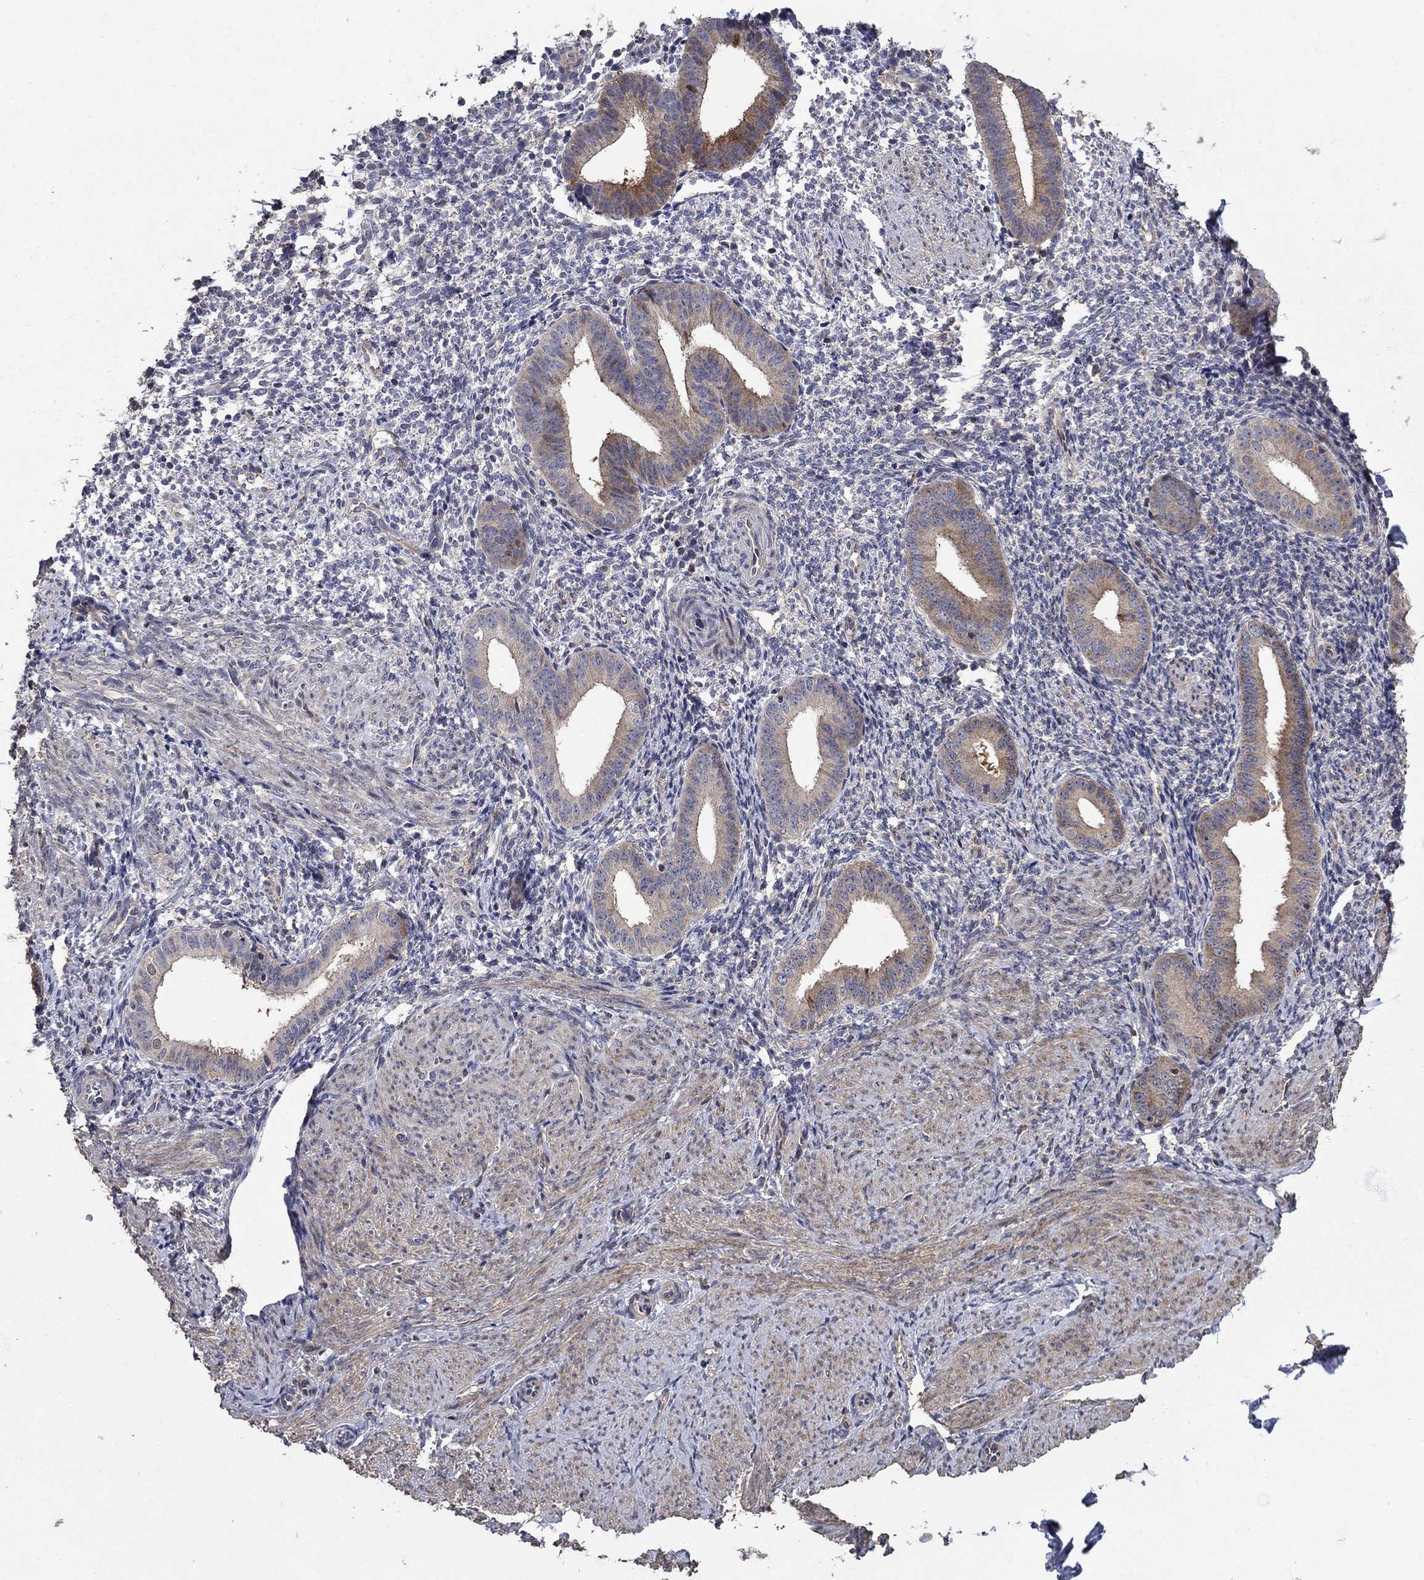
{"staining": {"intensity": "negative", "quantity": "none", "location": "none"}, "tissue": "endometrium", "cell_type": "Cells in endometrial stroma", "image_type": "normal", "snomed": [{"axis": "morphology", "description": "Normal tissue, NOS"}, {"axis": "topography", "description": "Endometrium"}], "caption": "Protein analysis of normal endometrium exhibits no significant staining in cells in endometrial stroma. Brightfield microscopy of IHC stained with DAB (3,3'-diaminobenzidine) (brown) and hematoxylin (blue), captured at high magnification.", "gene": "DVL1", "patient": {"sex": "female", "age": 47}}